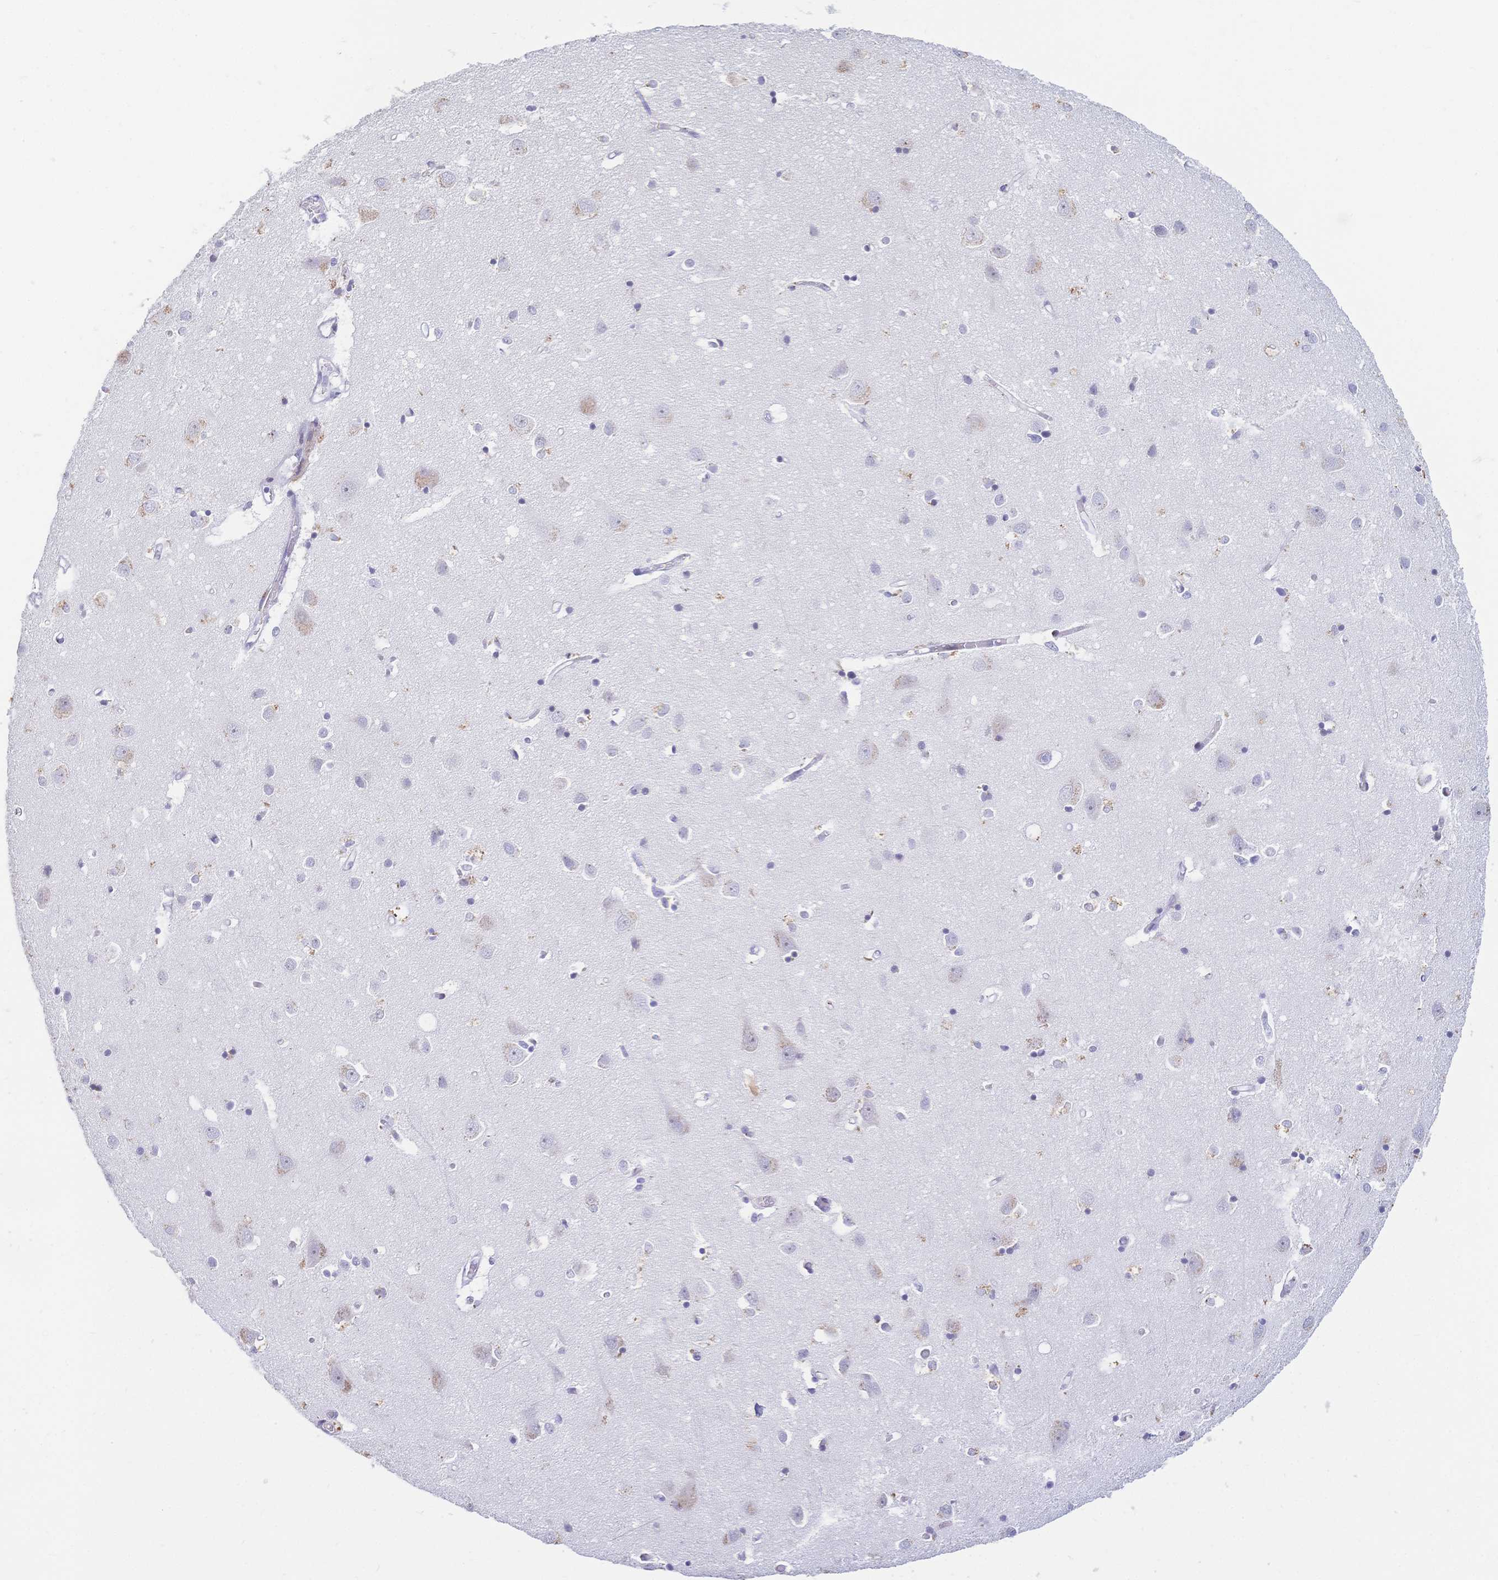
{"staining": {"intensity": "negative", "quantity": "none", "location": "none"}, "tissue": "cerebral cortex", "cell_type": "Endothelial cells", "image_type": "normal", "snomed": [{"axis": "morphology", "description": "Normal tissue, NOS"}, {"axis": "topography", "description": "Cerebral cortex"}], "caption": "Normal cerebral cortex was stained to show a protein in brown. There is no significant expression in endothelial cells. (Immunohistochemistry, brightfield microscopy, high magnification).", "gene": "CR2", "patient": {"sex": "male", "age": 70}}